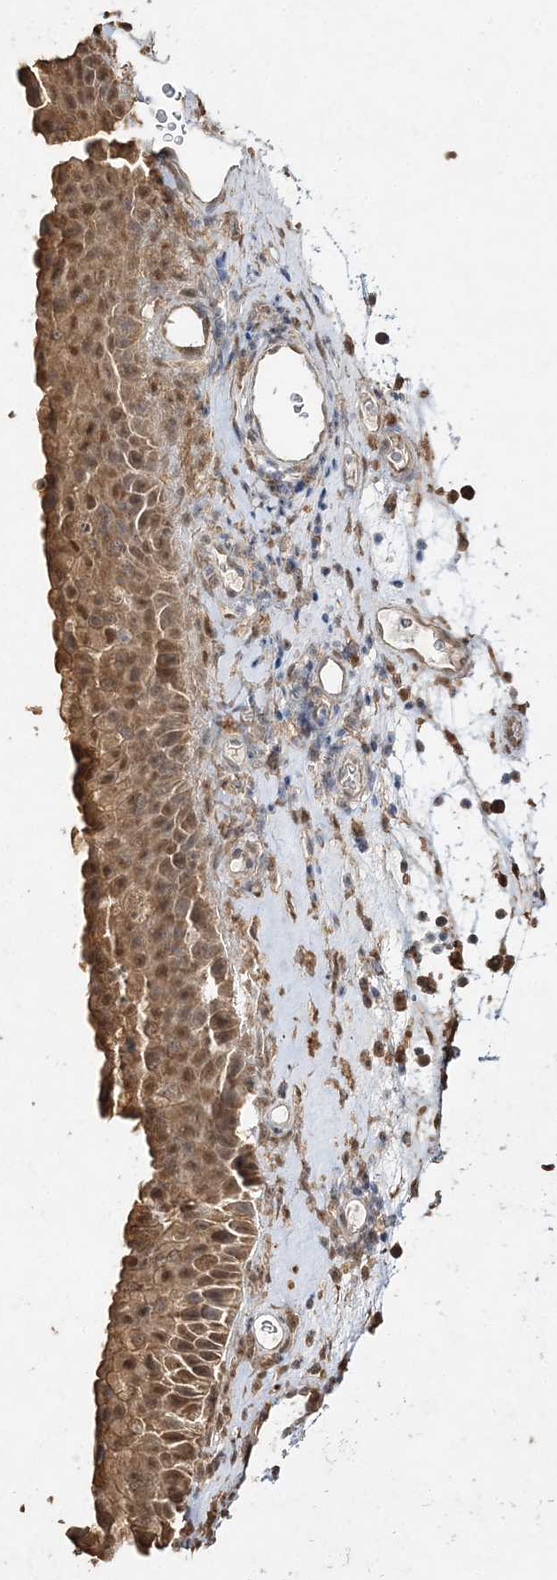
{"staining": {"intensity": "moderate", "quantity": ">75%", "location": "cytoplasmic/membranous,nuclear"}, "tissue": "nasopharynx", "cell_type": "Respiratory epithelial cells", "image_type": "normal", "snomed": [{"axis": "morphology", "description": "Normal tissue, NOS"}, {"axis": "topography", "description": "Nasopharynx"}], "caption": "Benign nasopharynx shows moderate cytoplasmic/membranous,nuclear positivity in approximately >75% of respiratory epithelial cells.", "gene": "S100A11", "patient": {"sex": "male", "age": 64}}